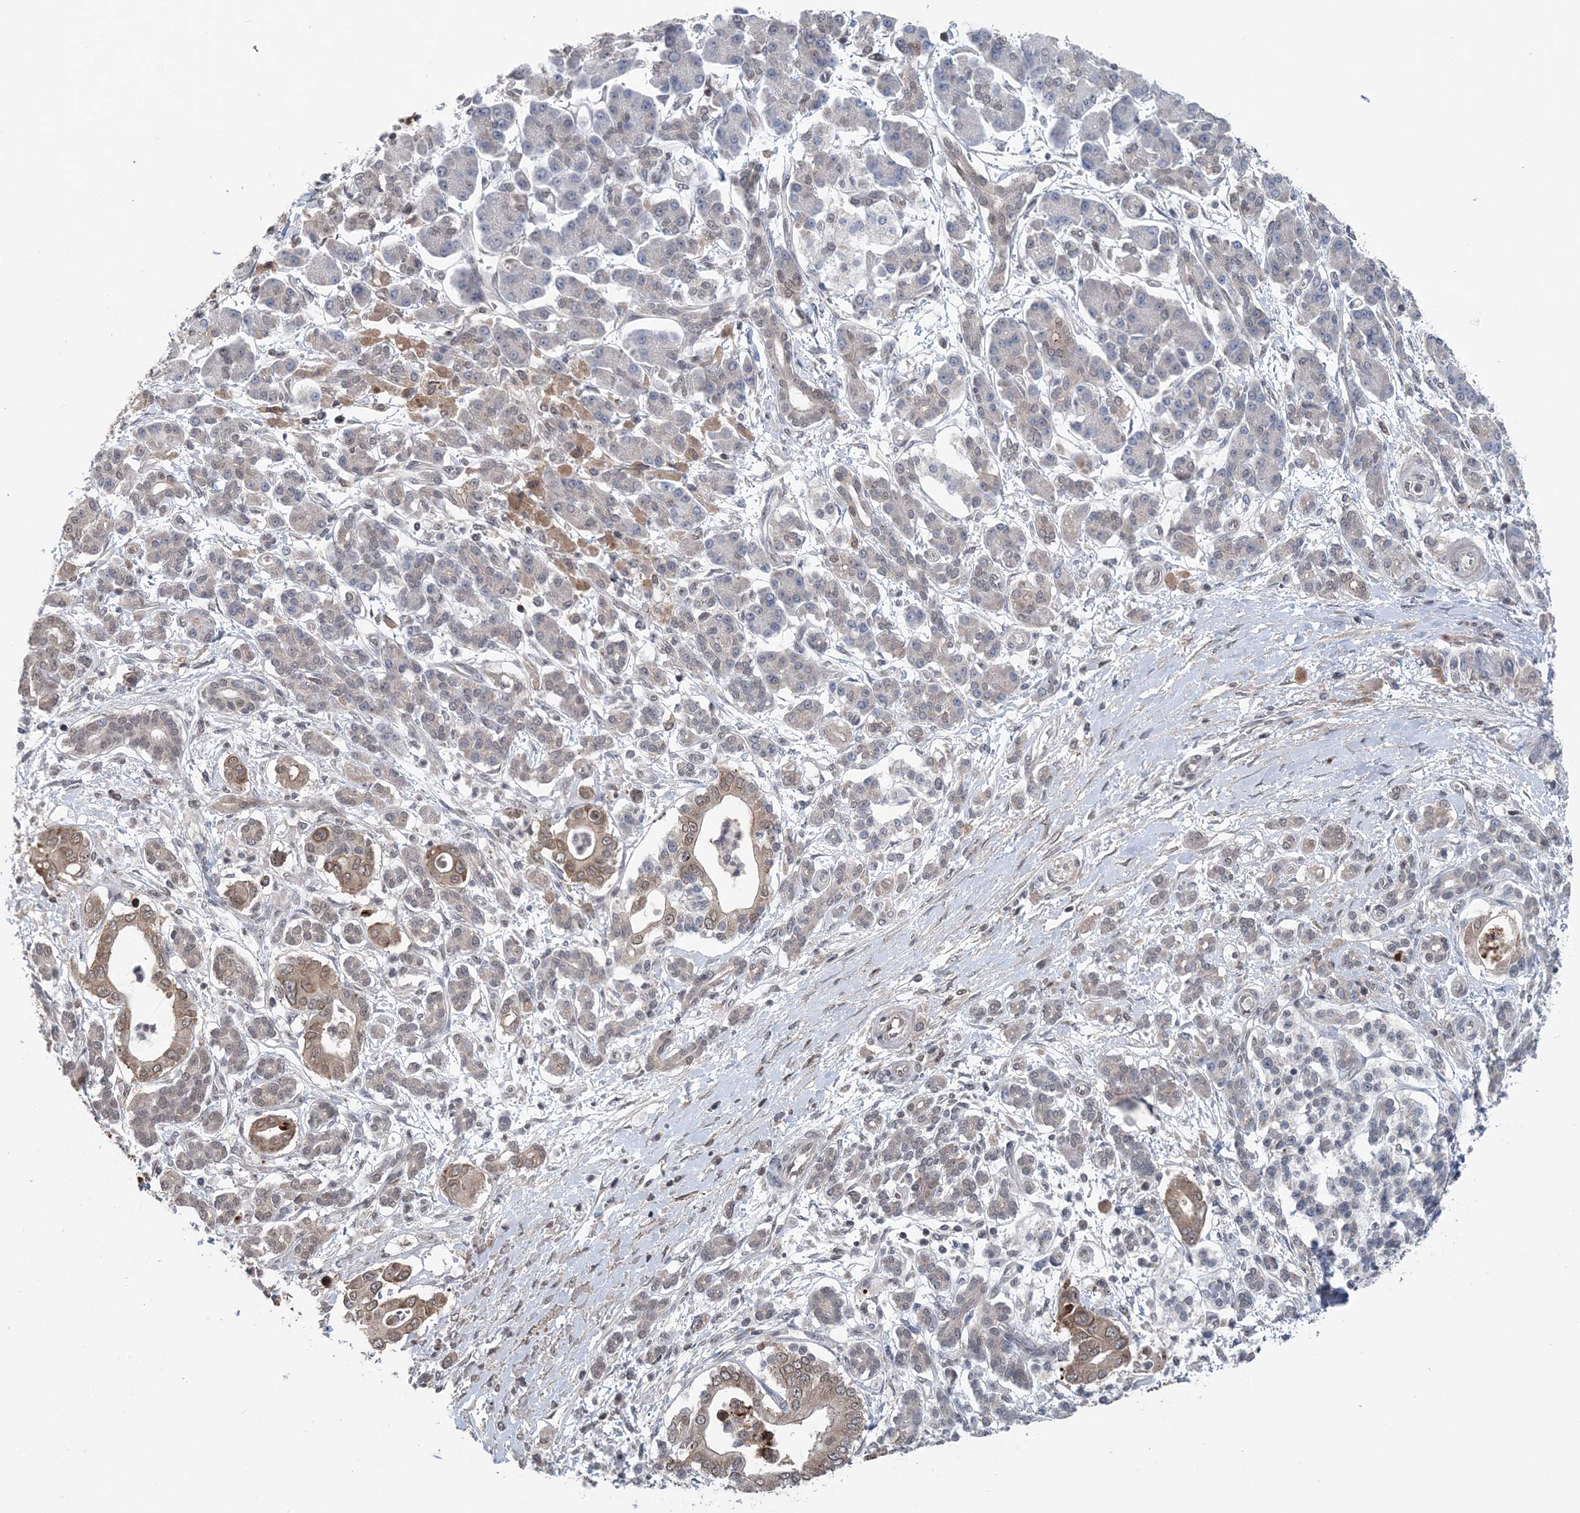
{"staining": {"intensity": "moderate", "quantity": ">75%", "location": "cytoplasmic/membranous,nuclear"}, "tissue": "pancreatic cancer", "cell_type": "Tumor cells", "image_type": "cancer", "snomed": [{"axis": "morphology", "description": "Adenocarcinoma, NOS"}, {"axis": "topography", "description": "Pancreas"}], "caption": "The histopathology image exhibits immunohistochemical staining of pancreatic cancer (adenocarcinoma). There is moderate cytoplasmic/membranous and nuclear positivity is seen in about >75% of tumor cells.", "gene": "CCDC152", "patient": {"sex": "male", "age": 68}}